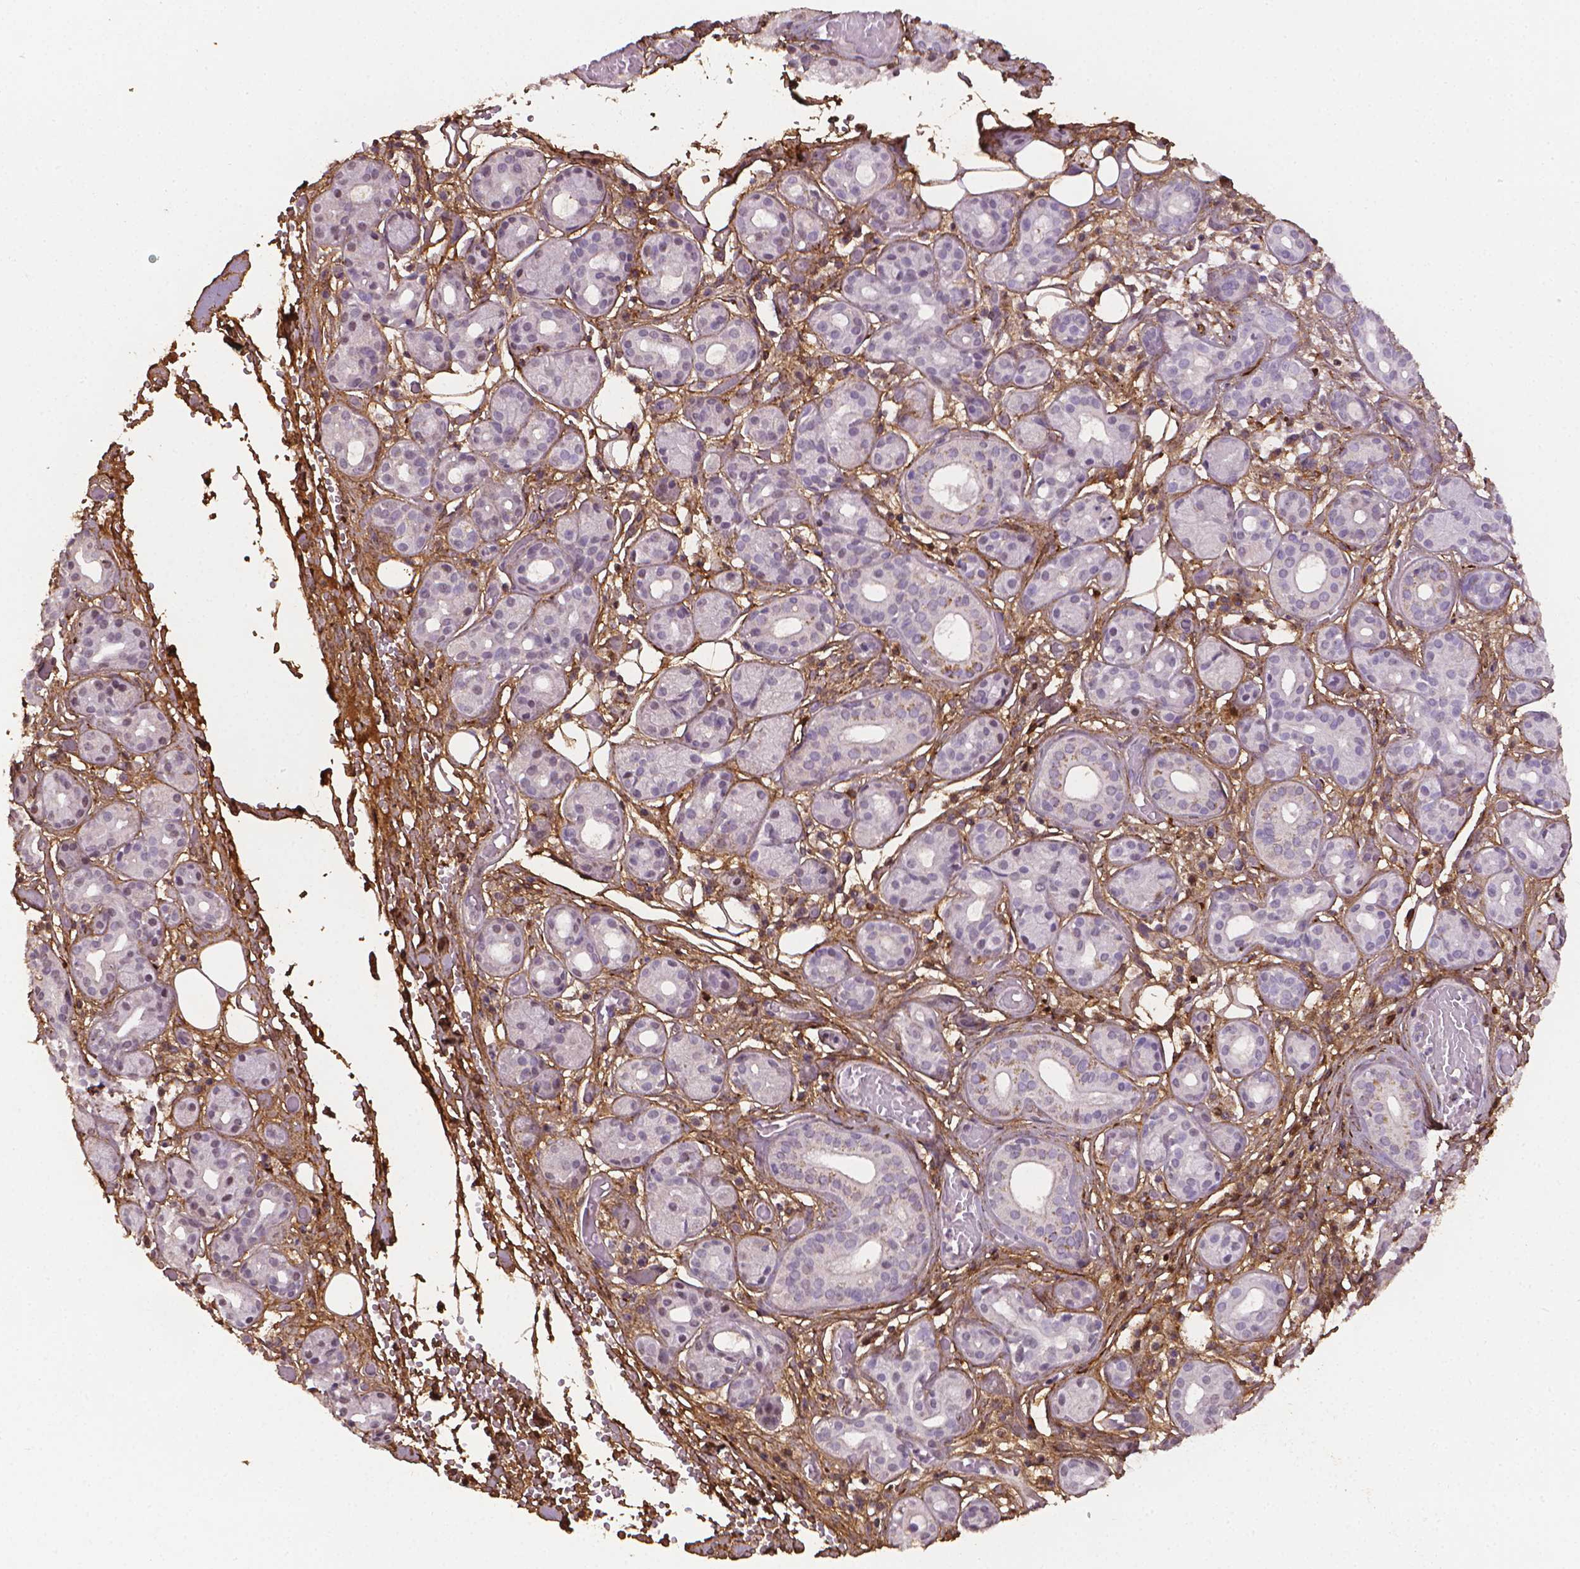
{"staining": {"intensity": "negative", "quantity": "none", "location": "none"}, "tissue": "salivary gland", "cell_type": "Glandular cells", "image_type": "normal", "snomed": [{"axis": "morphology", "description": "Normal tissue, NOS"}, {"axis": "topography", "description": "Salivary gland"}, {"axis": "topography", "description": "Peripheral nerve tissue"}], "caption": "Human salivary gland stained for a protein using immunohistochemistry reveals no staining in glandular cells.", "gene": "DCN", "patient": {"sex": "male", "age": 71}}